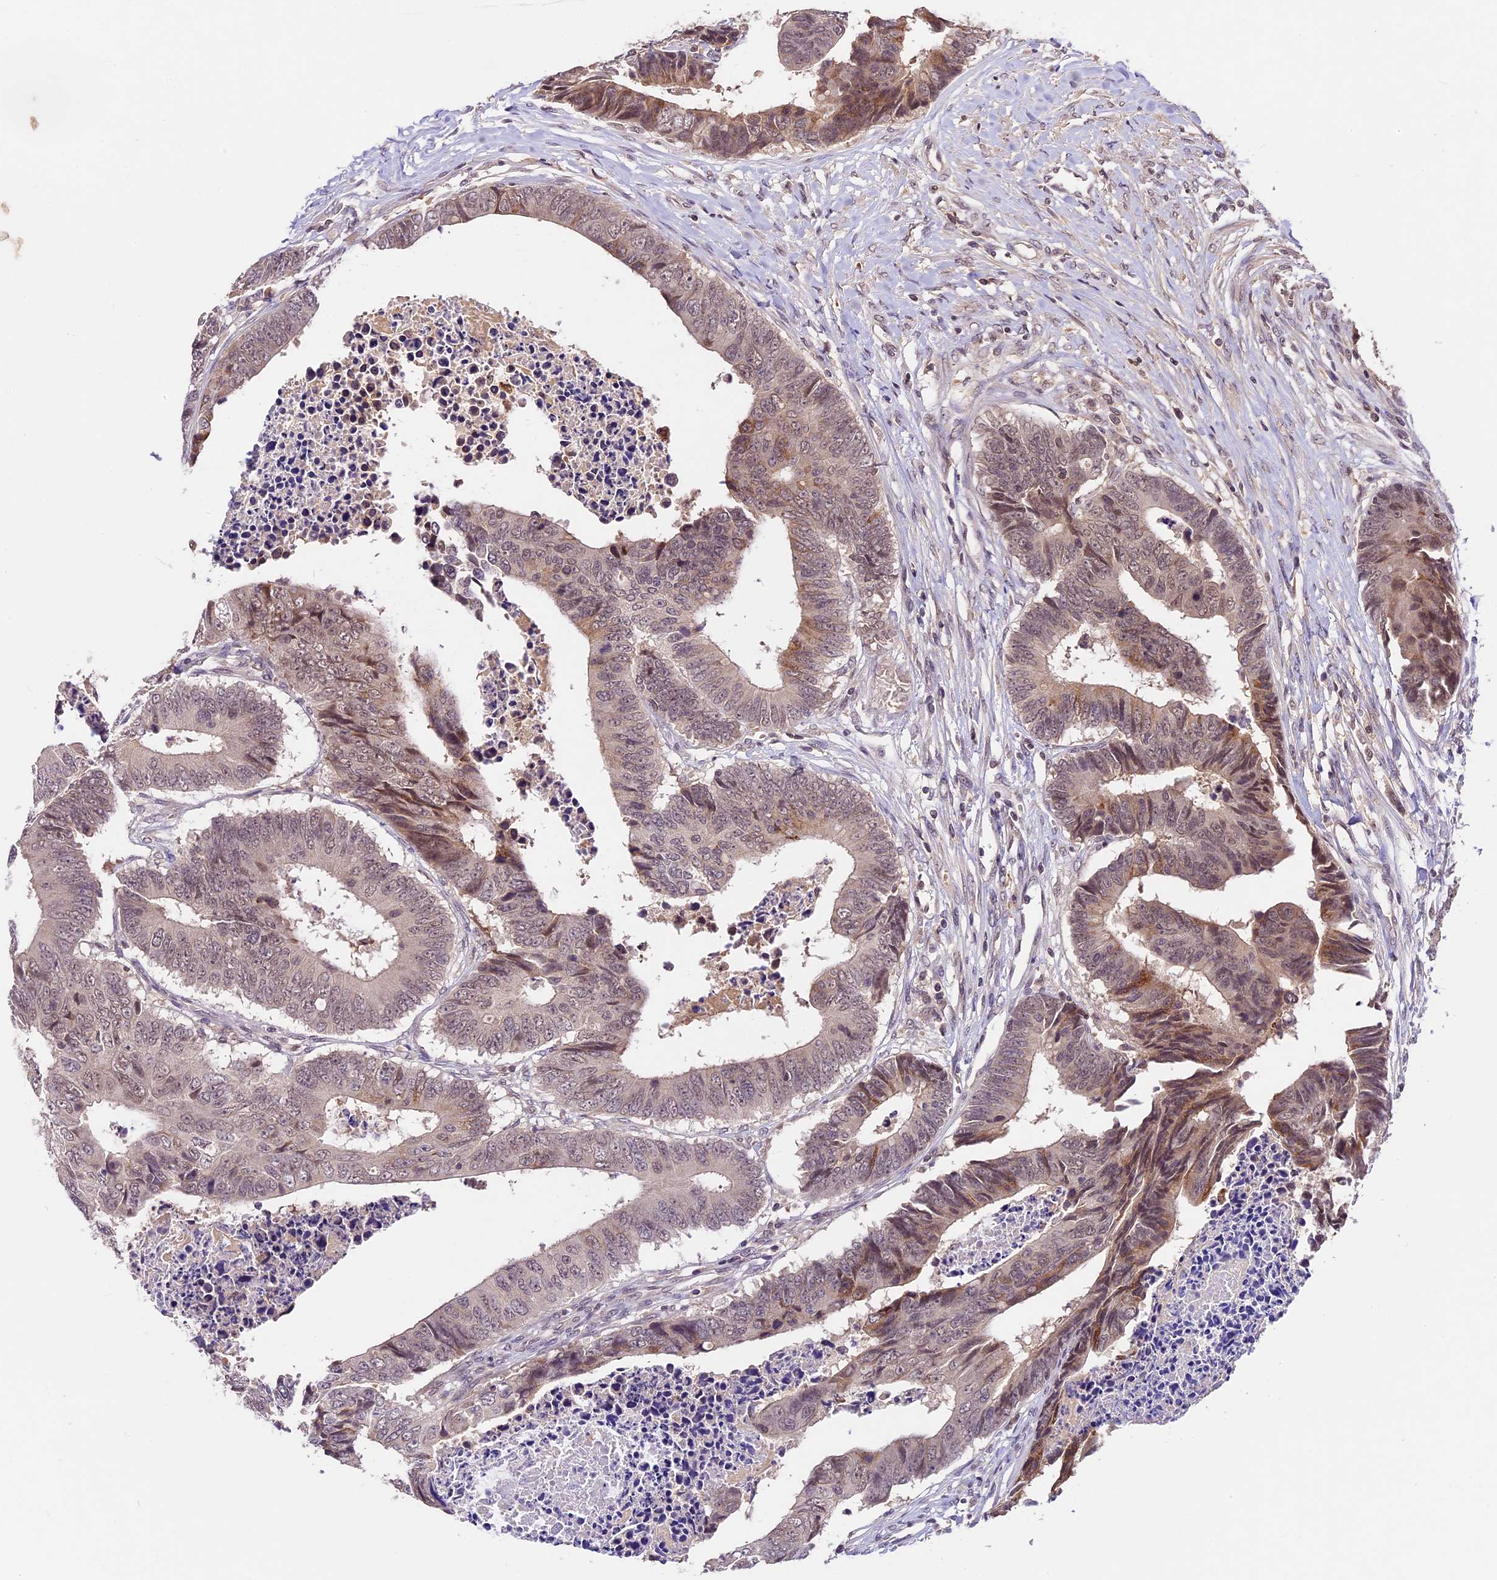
{"staining": {"intensity": "moderate", "quantity": "25%-75%", "location": "cytoplasmic/membranous,nuclear"}, "tissue": "colorectal cancer", "cell_type": "Tumor cells", "image_type": "cancer", "snomed": [{"axis": "morphology", "description": "Adenocarcinoma, NOS"}, {"axis": "topography", "description": "Rectum"}], "caption": "Adenocarcinoma (colorectal) was stained to show a protein in brown. There is medium levels of moderate cytoplasmic/membranous and nuclear expression in about 25%-75% of tumor cells. The protein is stained brown, and the nuclei are stained in blue (DAB IHC with brightfield microscopy, high magnification).", "gene": "ATP10A", "patient": {"sex": "male", "age": 84}}